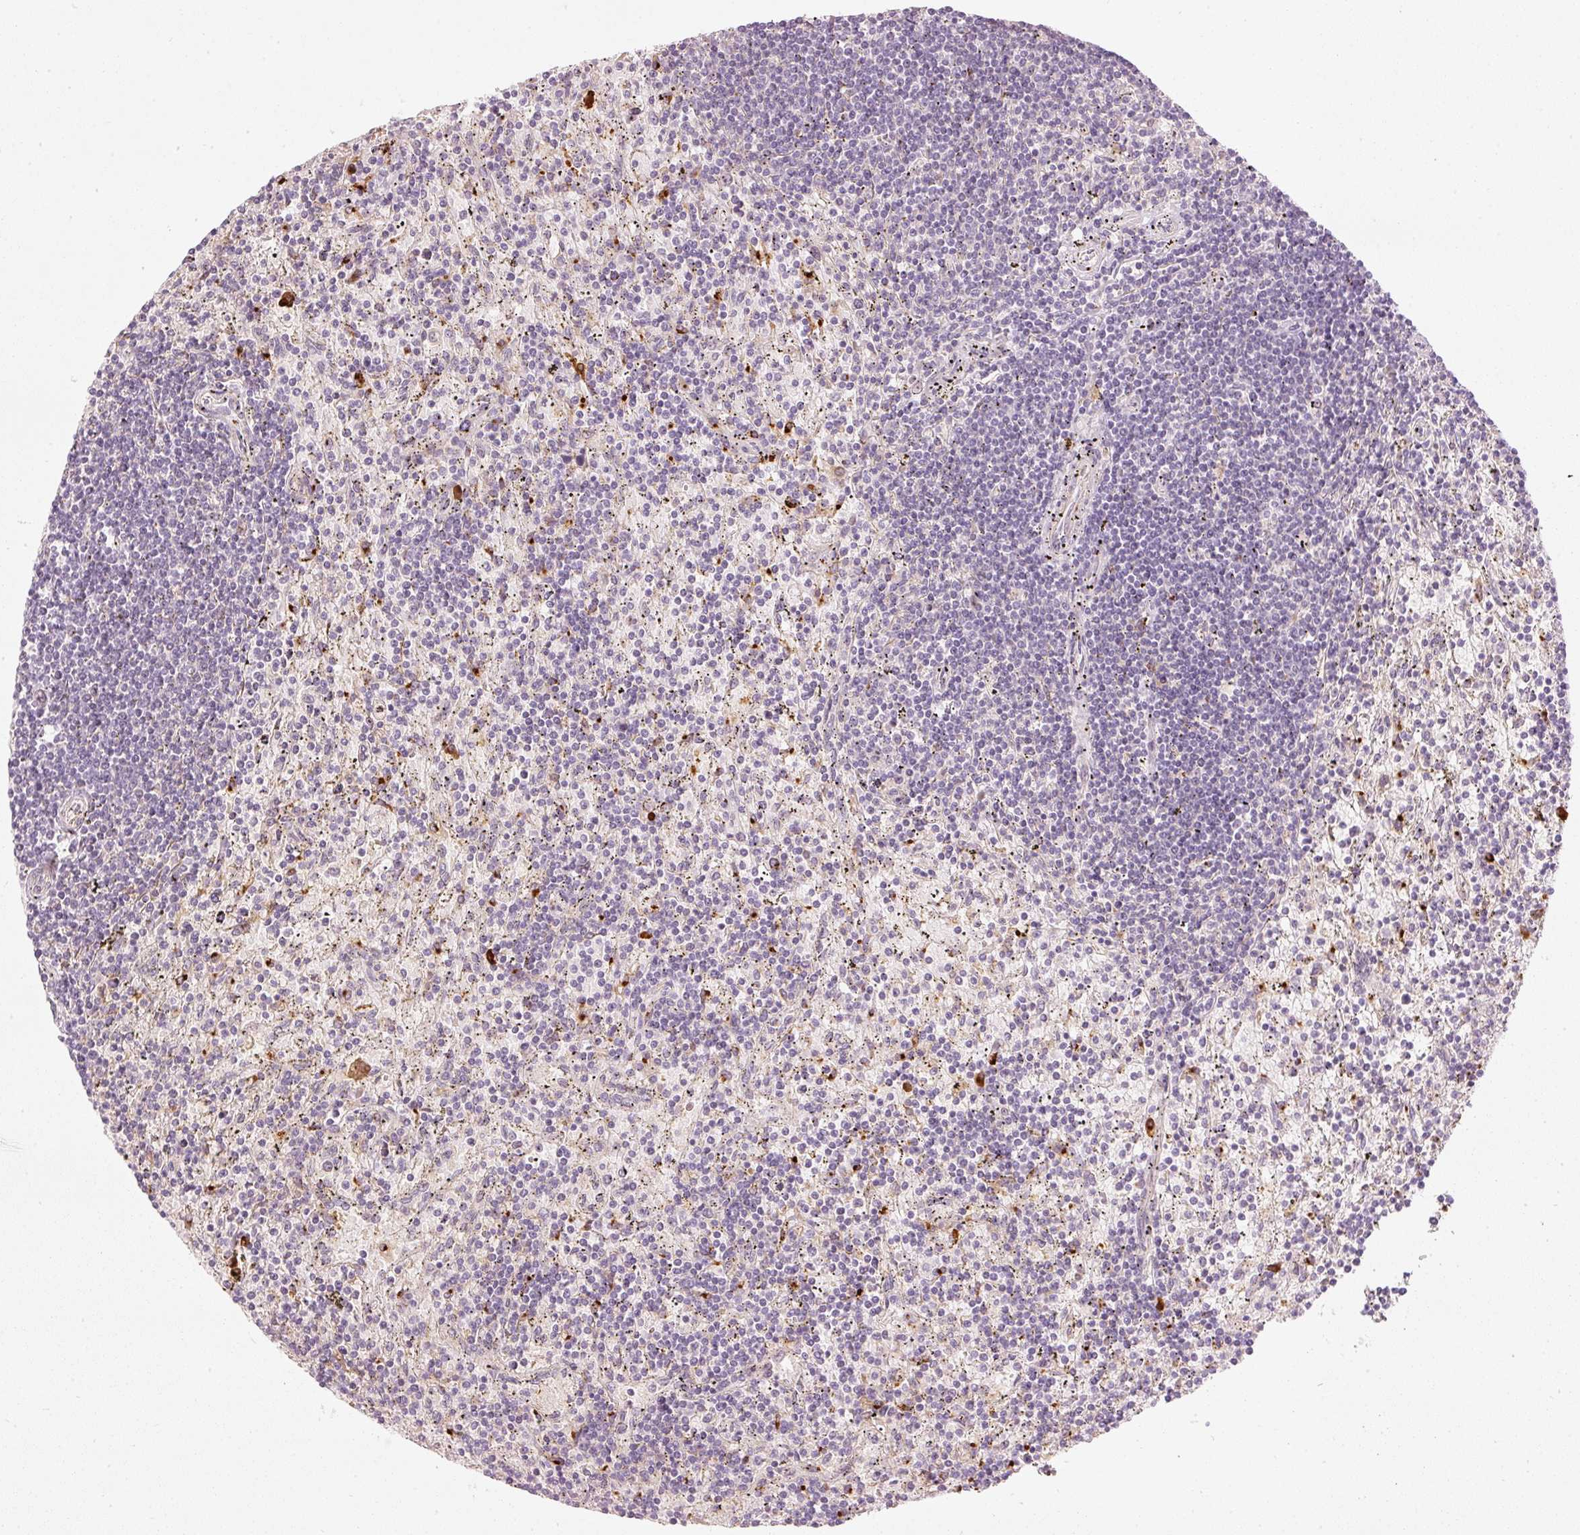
{"staining": {"intensity": "negative", "quantity": "none", "location": "none"}, "tissue": "lymphoma", "cell_type": "Tumor cells", "image_type": "cancer", "snomed": [{"axis": "morphology", "description": "Malignant lymphoma, non-Hodgkin's type, Low grade"}, {"axis": "topography", "description": "Spleen"}], "caption": "Tumor cells show no significant positivity in lymphoma.", "gene": "VCAM1", "patient": {"sex": "male", "age": 76}}